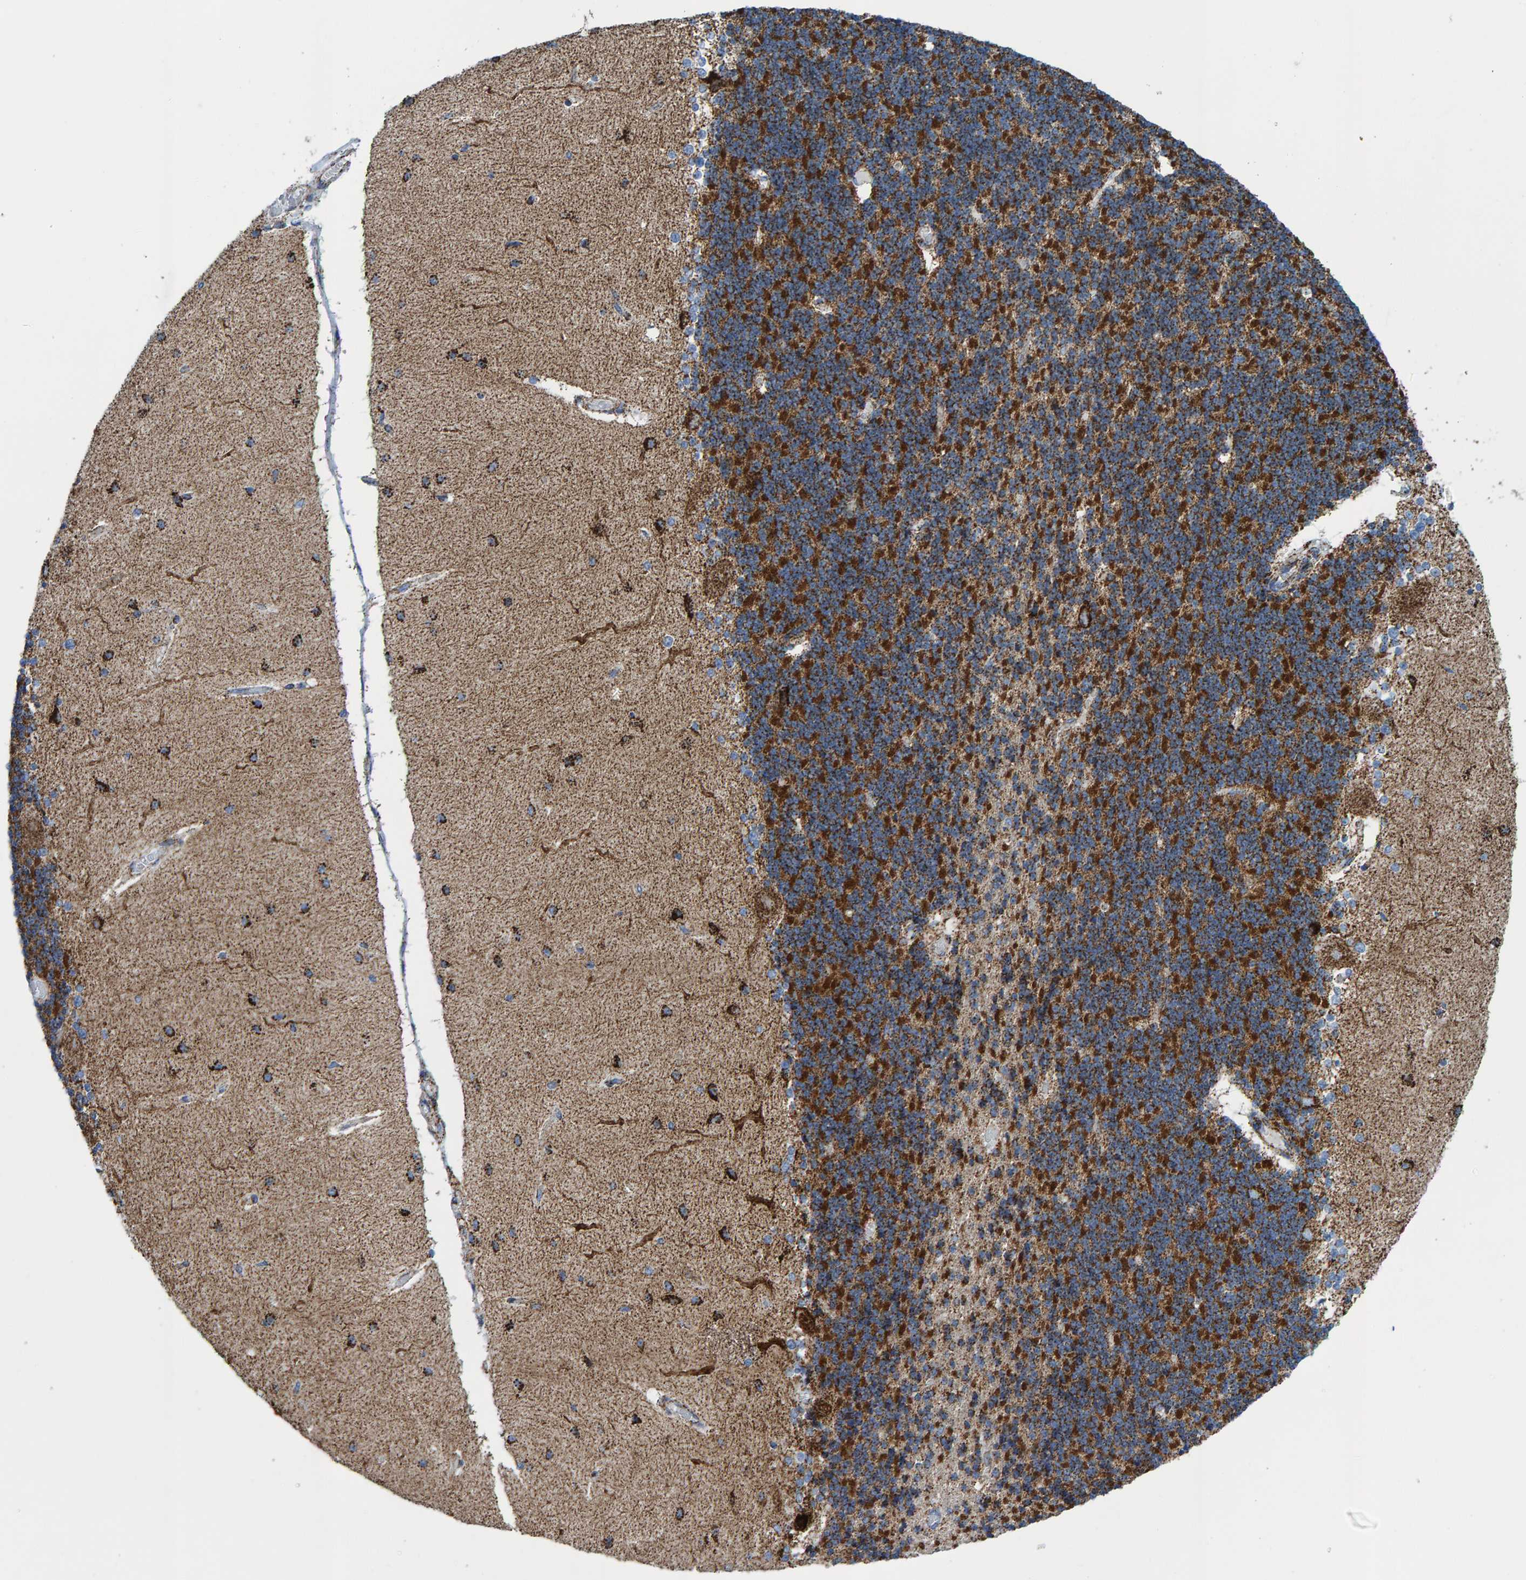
{"staining": {"intensity": "strong", "quantity": "25%-75%", "location": "cytoplasmic/membranous"}, "tissue": "cerebellum", "cell_type": "Cells in granular layer", "image_type": "normal", "snomed": [{"axis": "morphology", "description": "Normal tissue, NOS"}, {"axis": "topography", "description": "Cerebellum"}], "caption": "An image showing strong cytoplasmic/membranous expression in approximately 25%-75% of cells in granular layer in benign cerebellum, as visualized by brown immunohistochemical staining.", "gene": "ENSG00000262660", "patient": {"sex": "female", "age": 54}}